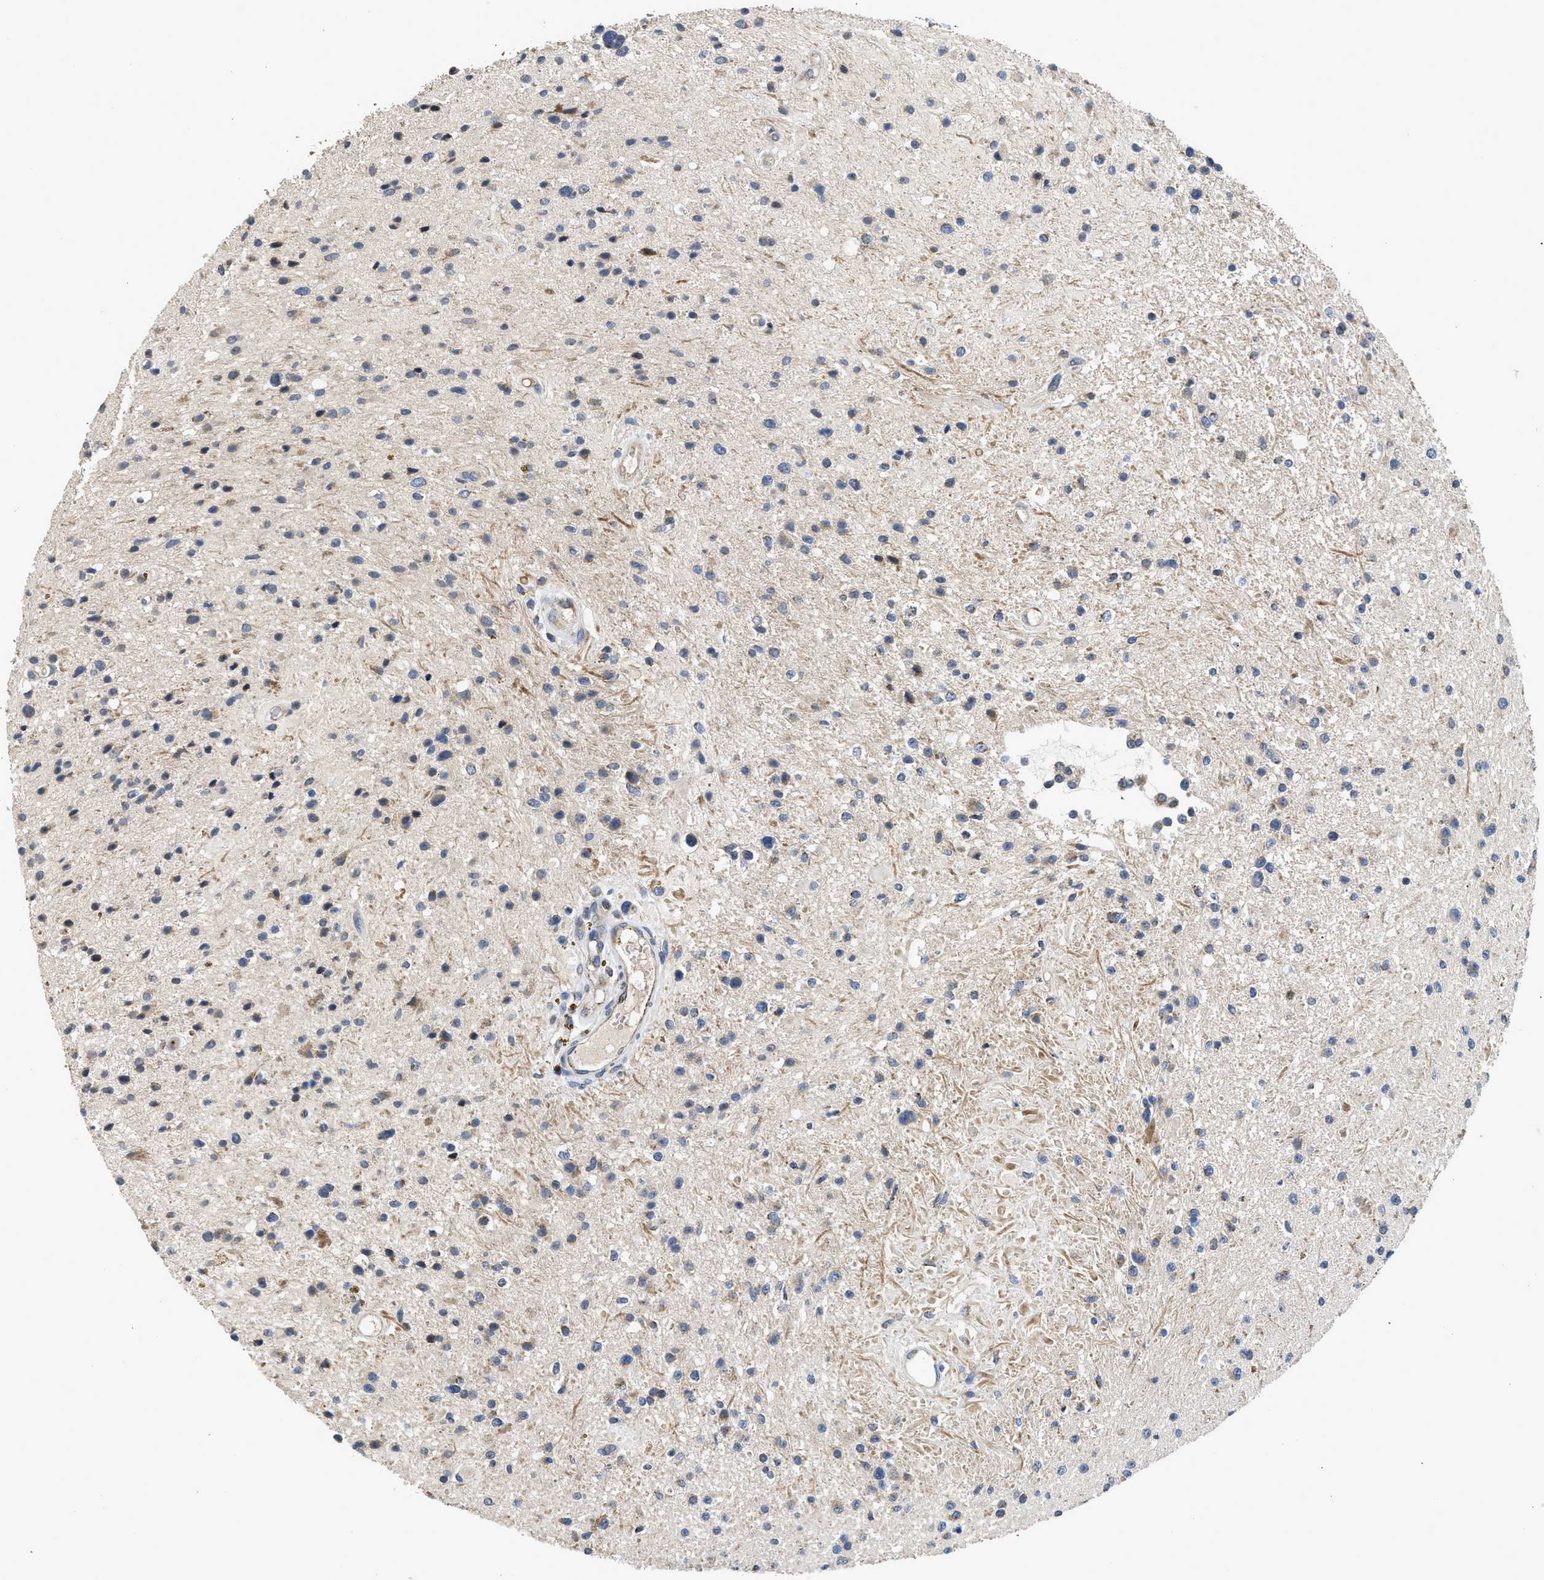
{"staining": {"intensity": "weak", "quantity": "<25%", "location": "cytoplasmic/membranous"}, "tissue": "glioma", "cell_type": "Tumor cells", "image_type": "cancer", "snomed": [{"axis": "morphology", "description": "Glioma, malignant, High grade"}, {"axis": "topography", "description": "Brain"}], "caption": "The image reveals no significant expression in tumor cells of glioma.", "gene": "PIM1", "patient": {"sex": "male", "age": 33}}